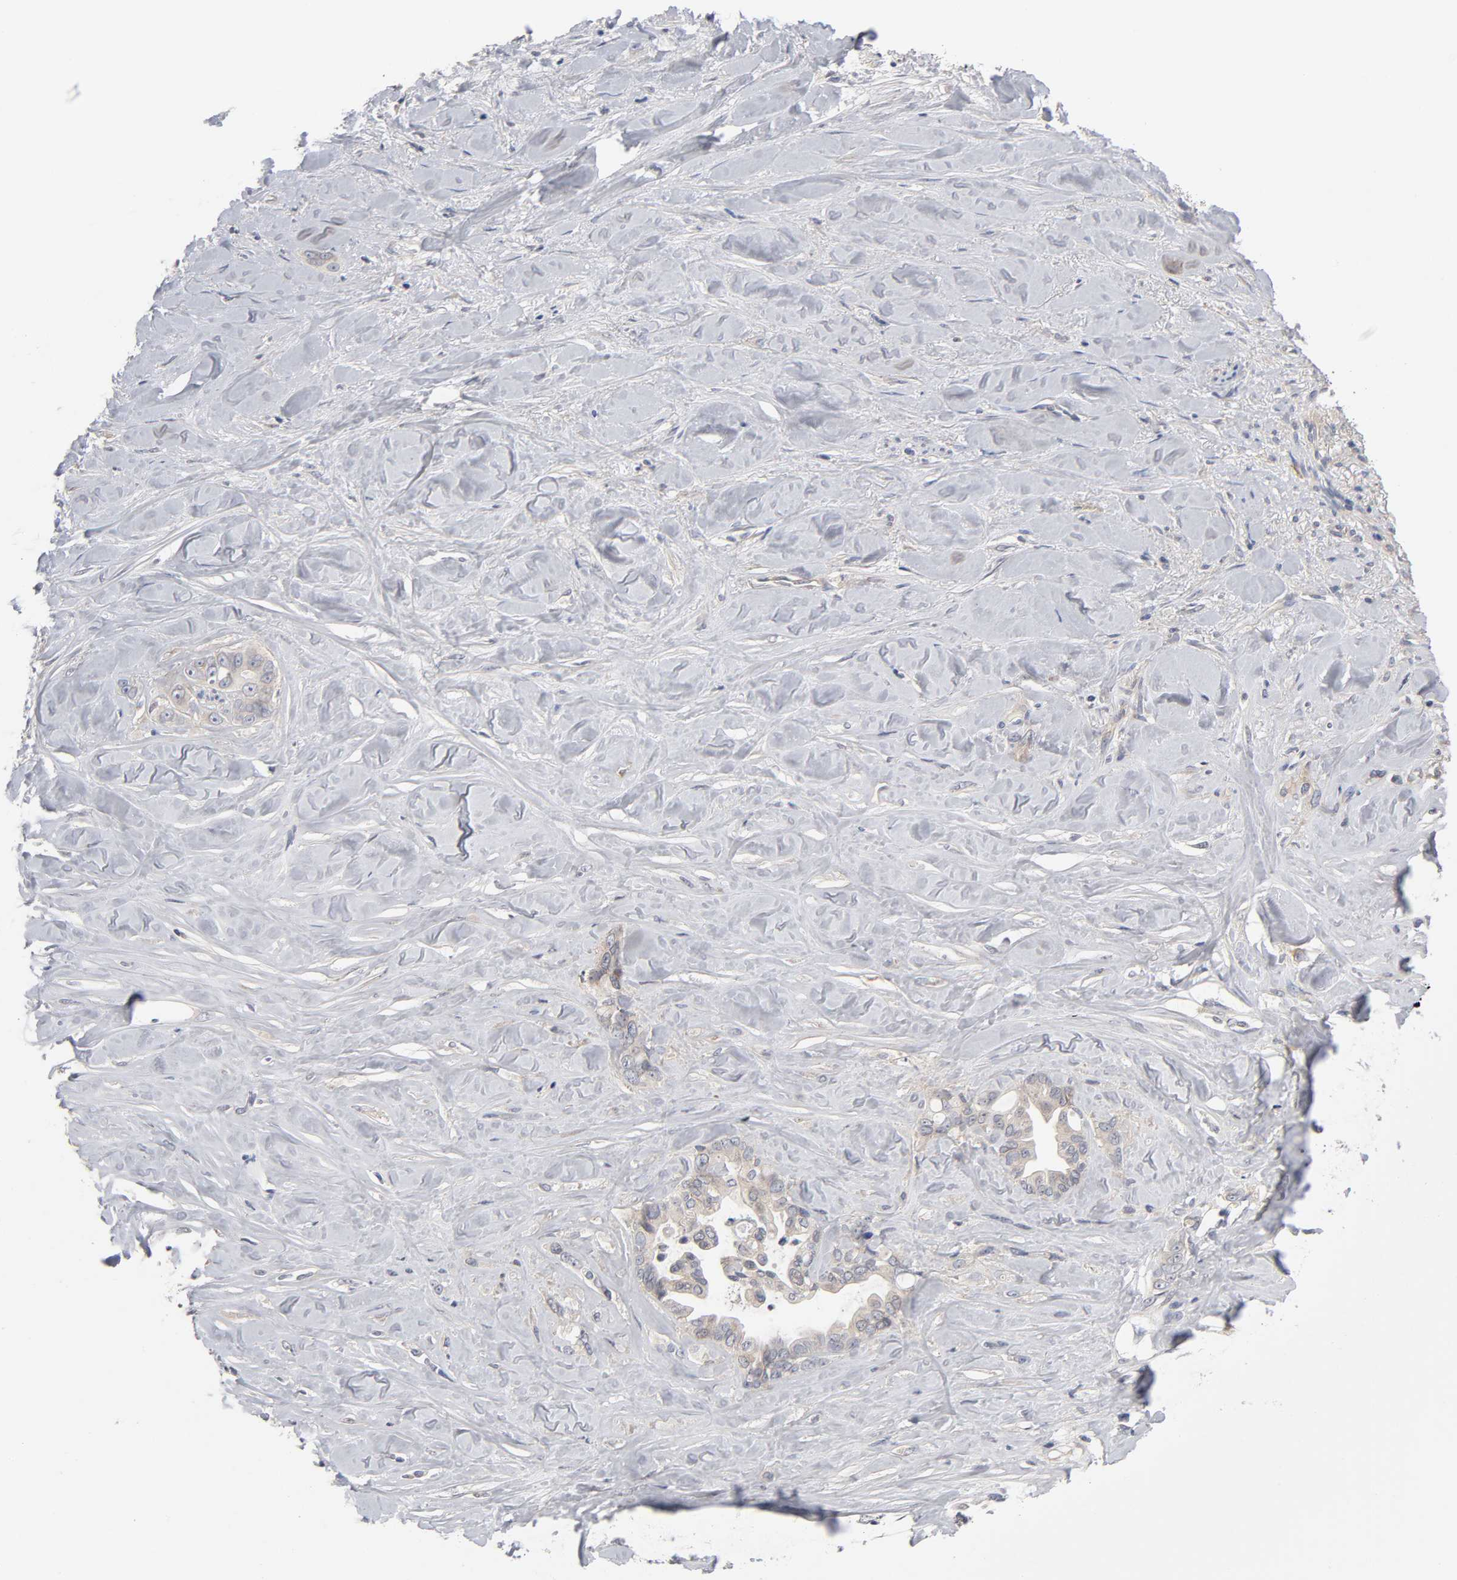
{"staining": {"intensity": "weak", "quantity": ">75%", "location": "cytoplasmic/membranous"}, "tissue": "liver cancer", "cell_type": "Tumor cells", "image_type": "cancer", "snomed": [{"axis": "morphology", "description": "Cholangiocarcinoma"}, {"axis": "topography", "description": "Liver"}], "caption": "A histopathology image of liver cancer stained for a protein reveals weak cytoplasmic/membranous brown staining in tumor cells. The protein is stained brown, and the nuclei are stained in blue (DAB IHC with brightfield microscopy, high magnification).", "gene": "IL4R", "patient": {"sex": "female", "age": 67}}